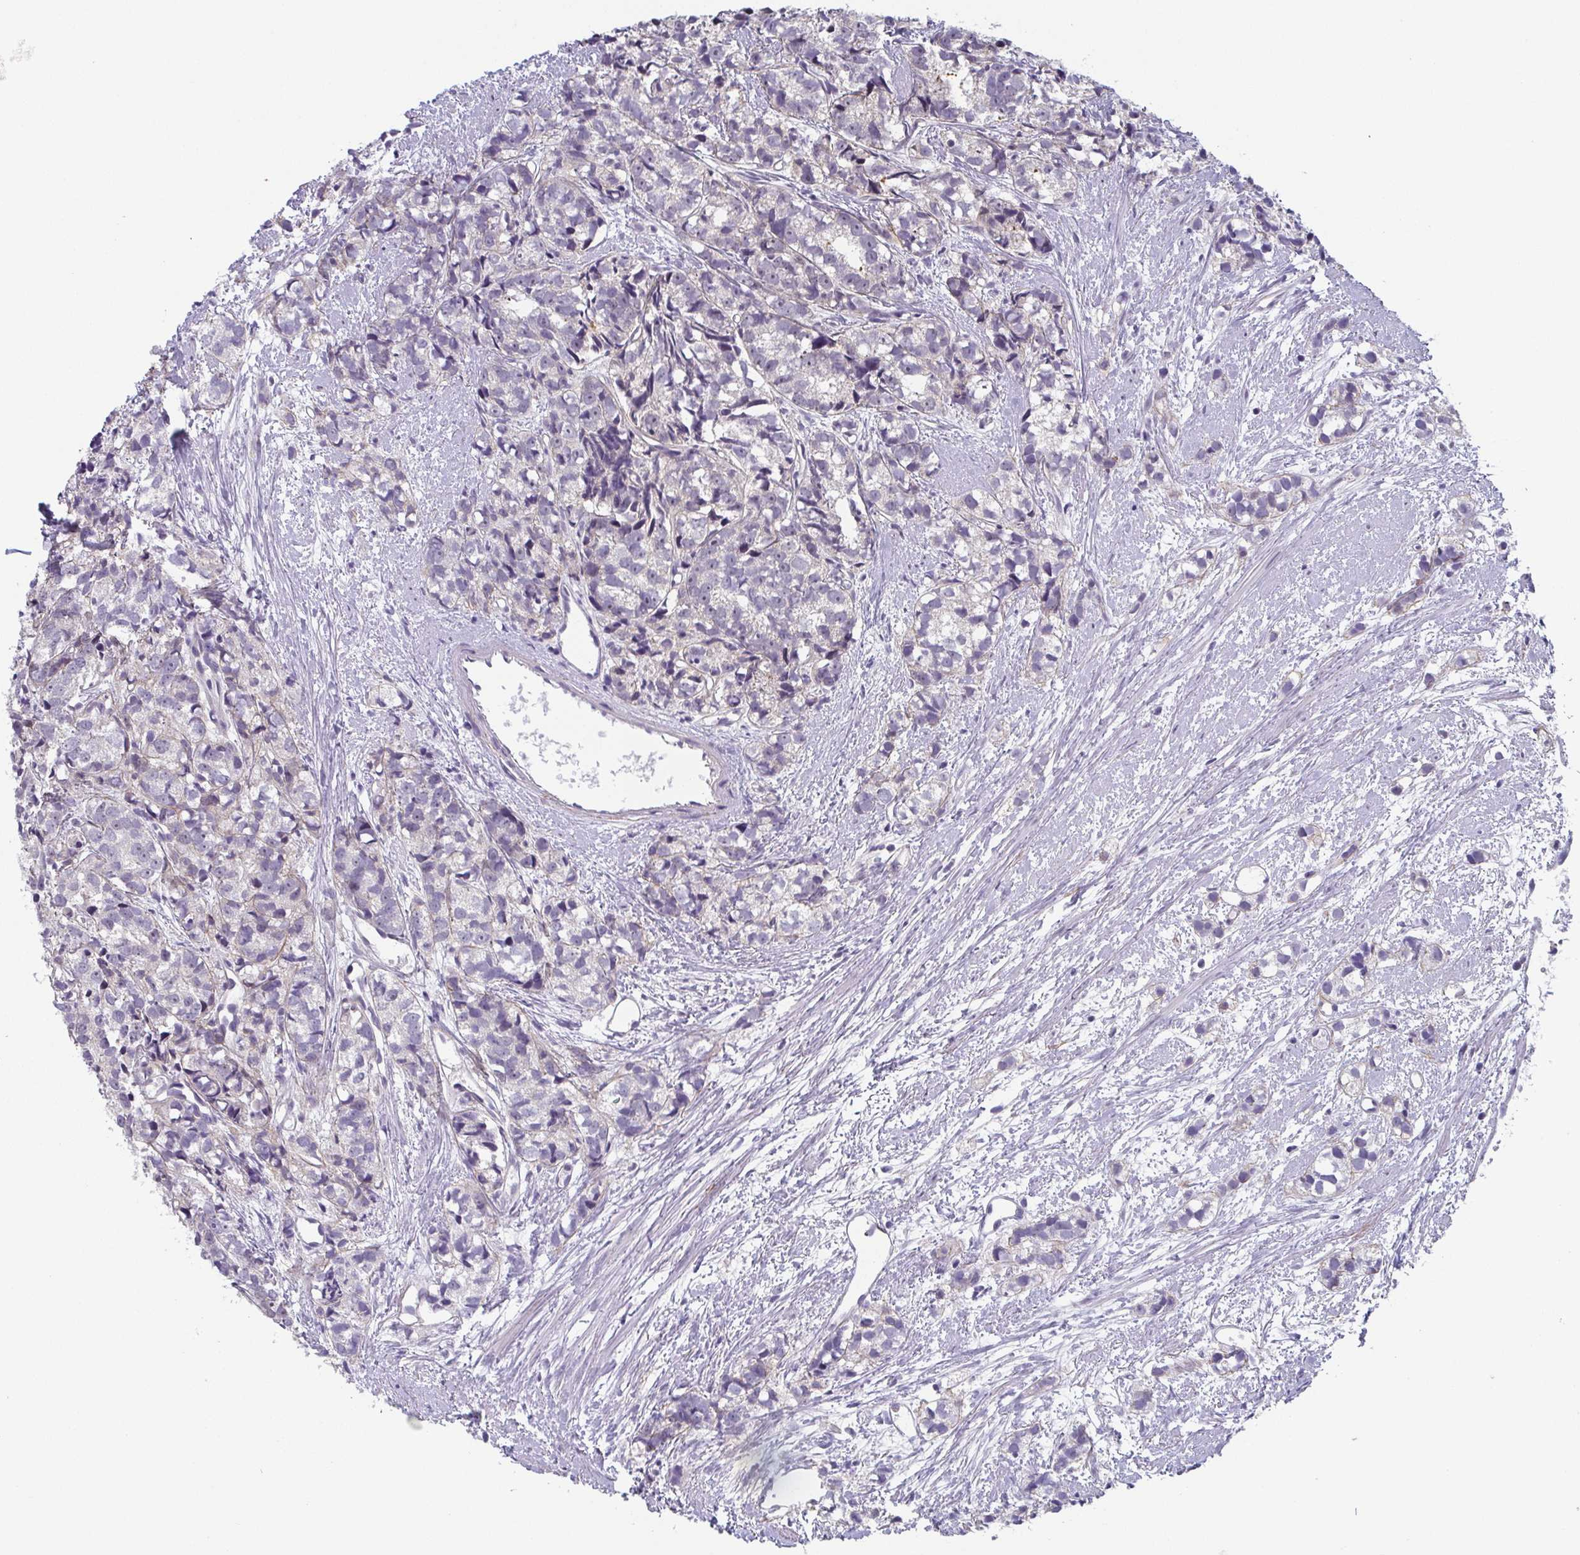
{"staining": {"intensity": "moderate", "quantity": "25%-75%", "location": "nuclear"}, "tissue": "prostate cancer", "cell_type": "Tumor cells", "image_type": "cancer", "snomed": [{"axis": "morphology", "description": "Adenocarcinoma, High grade"}, {"axis": "topography", "description": "Prostate"}], "caption": "DAB immunohistochemical staining of human prostate cancer (adenocarcinoma (high-grade)) displays moderate nuclear protein staining in approximately 25%-75% of tumor cells. (DAB (3,3'-diaminobenzidine) IHC with brightfield microscopy, high magnification).", "gene": "EXOSC7", "patient": {"sex": "male", "age": 77}}